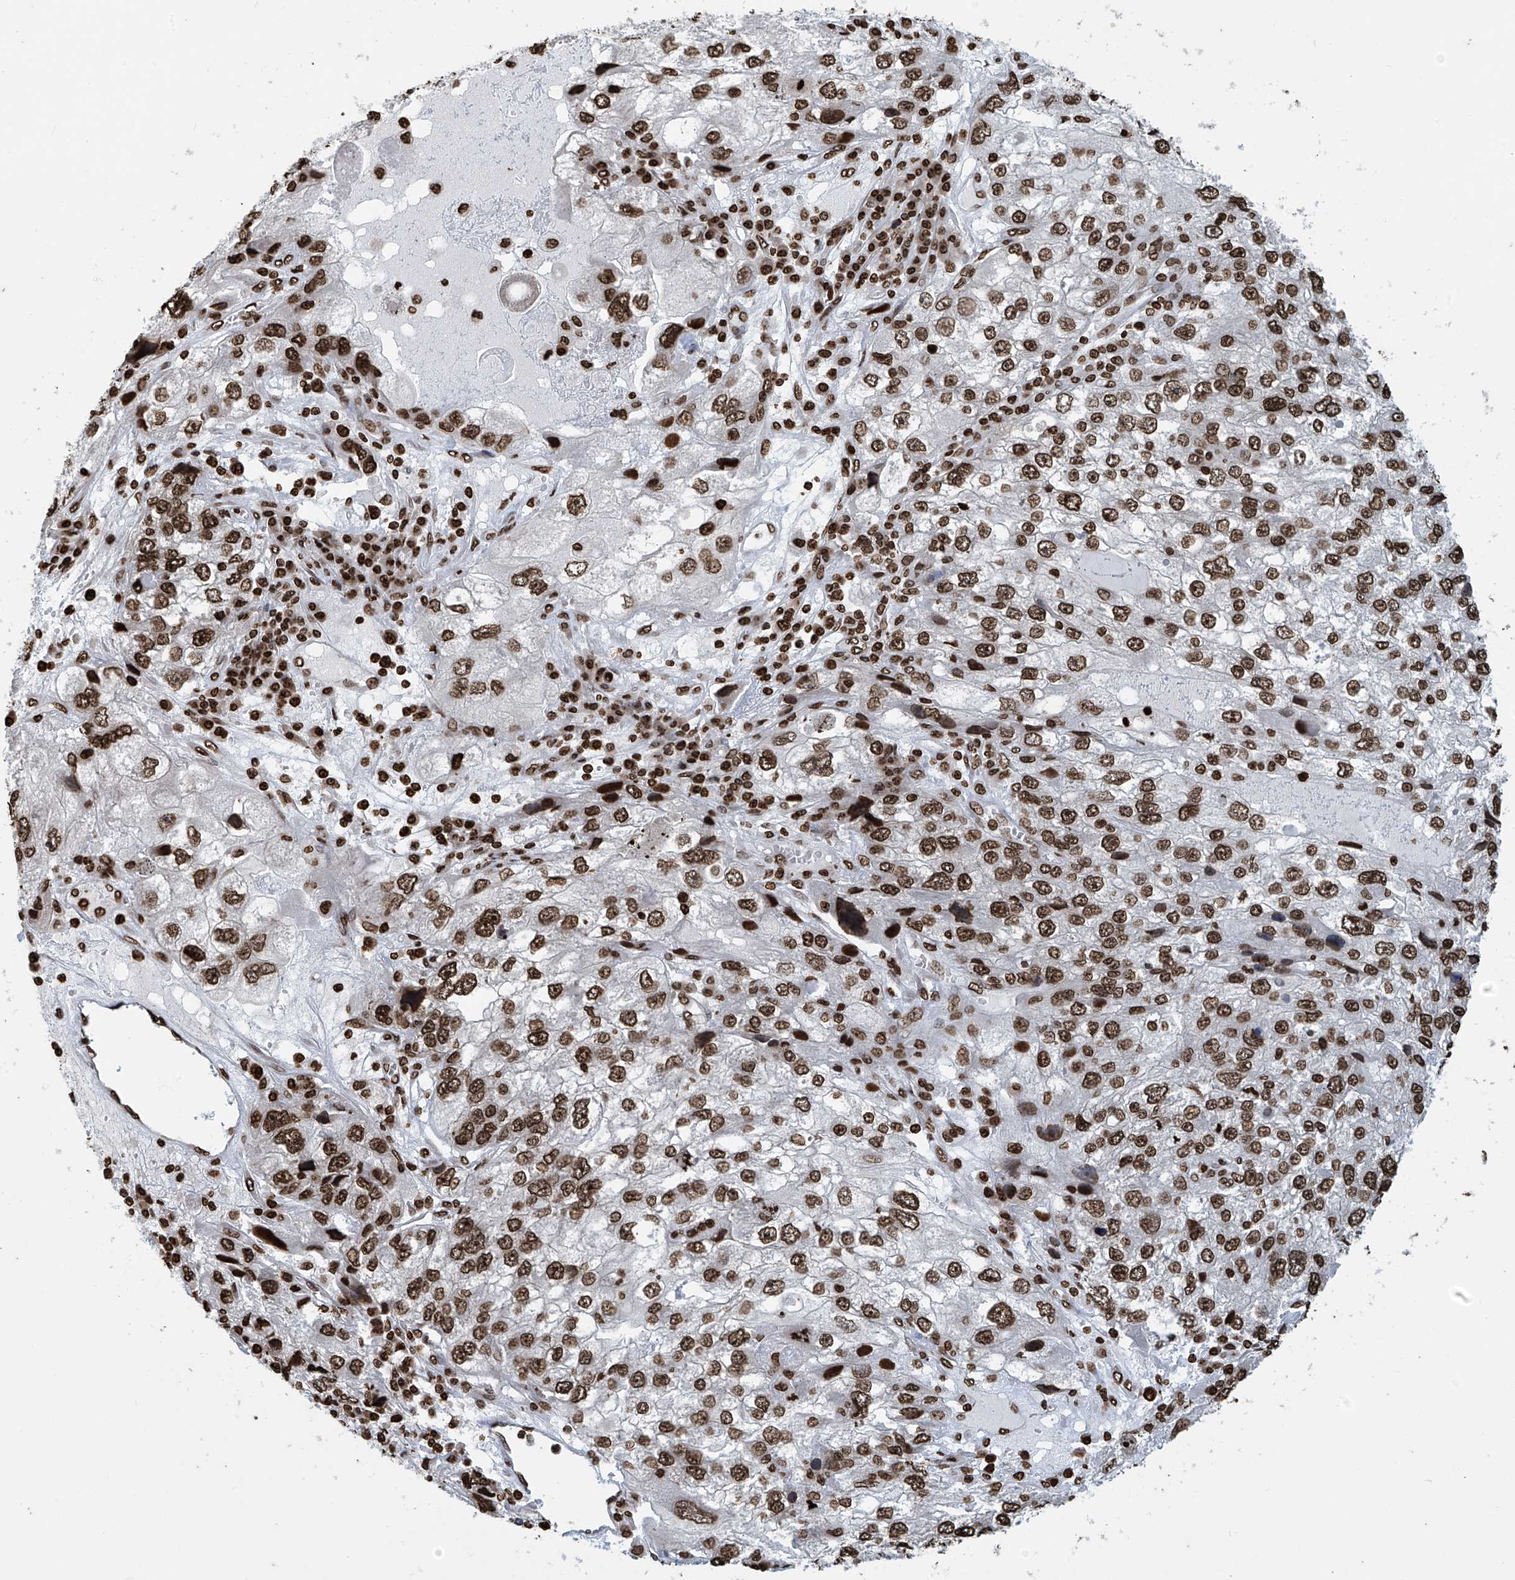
{"staining": {"intensity": "moderate", "quantity": ">75%", "location": "nuclear"}, "tissue": "endometrial cancer", "cell_type": "Tumor cells", "image_type": "cancer", "snomed": [{"axis": "morphology", "description": "Adenocarcinoma, NOS"}, {"axis": "topography", "description": "Endometrium"}], "caption": "Endometrial cancer (adenocarcinoma) stained with DAB (3,3'-diaminobenzidine) immunohistochemistry exhibits medium levels of moderate nuclear staining in approximately >75% of tumor cells.", "gene": "DPPA2", "patient": {"sex": "female", "age": 49}}